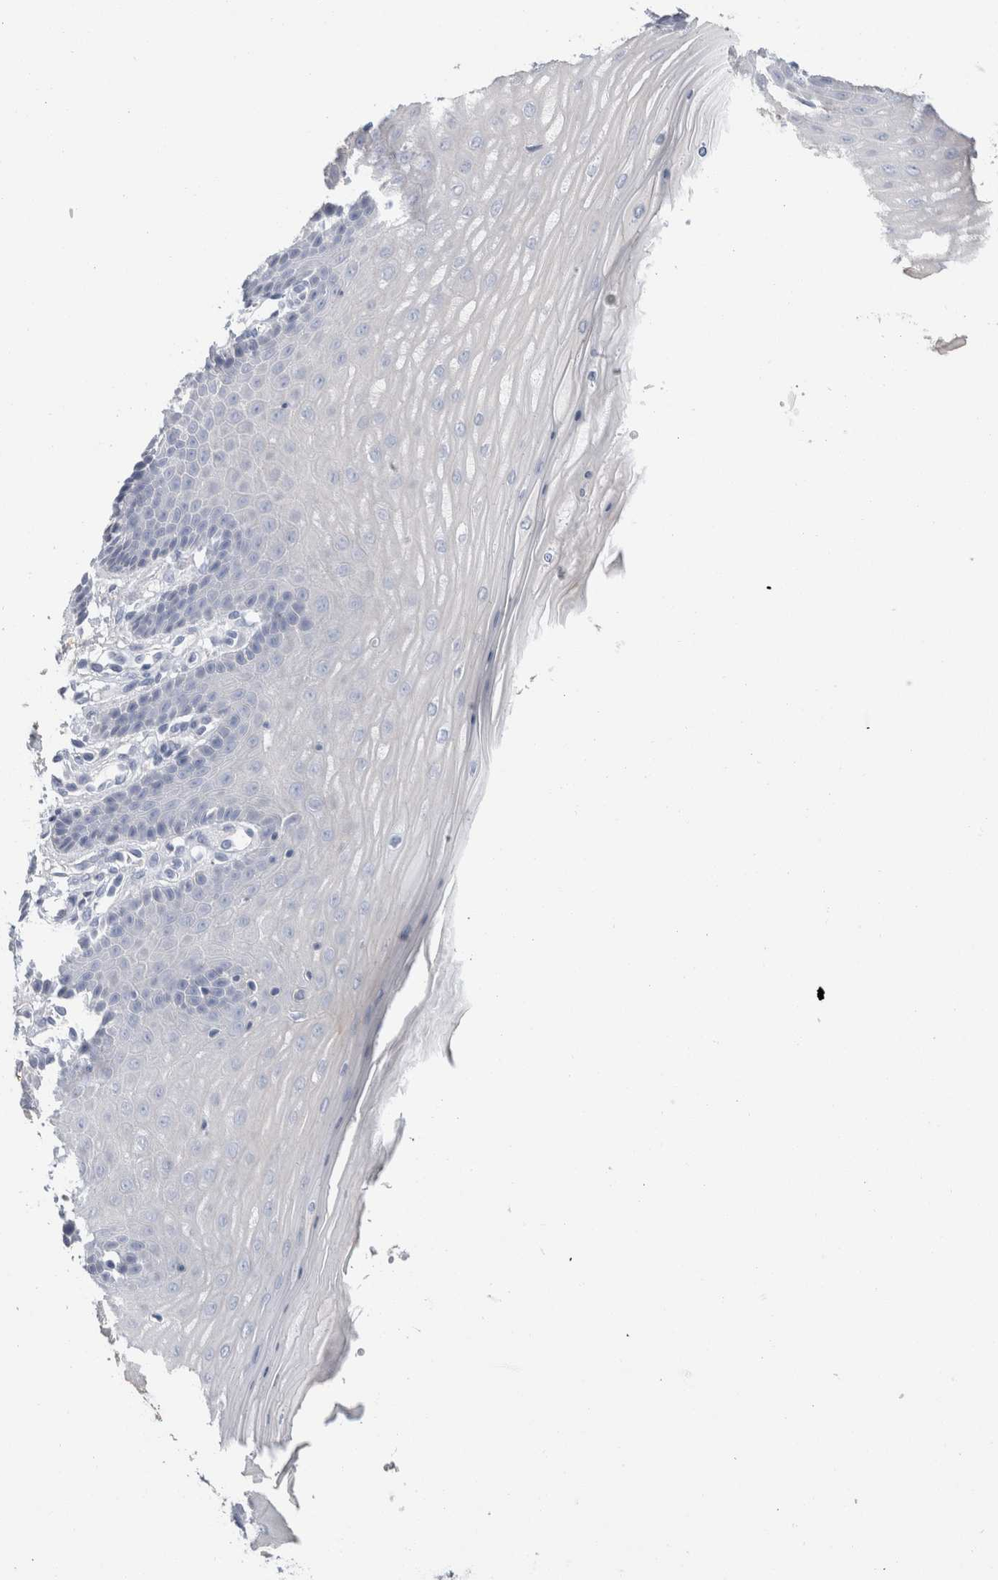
{"staining": {"intensity": "moderate", "quantity": "25%-75%", "location": "cytoplasmic/membranous"}, "tissue": "cervix", "cell_type": "Glandular cells", "image_type": "normal", "snomed": [{"axis": "morphology", "description": "Normal tissue, NOS"}, {"axis": "topography", "description": "Cervix"}], "caption": "Cervix stained with immunohistochemistry exhibits moderate cytoplasmic/membranous expression in approximately 25%-75% of glandular cells. (IHC, brightfield microscopy, high magnification).", "gene": "CD55", "patient": {"sex": "female", "age": 55}}